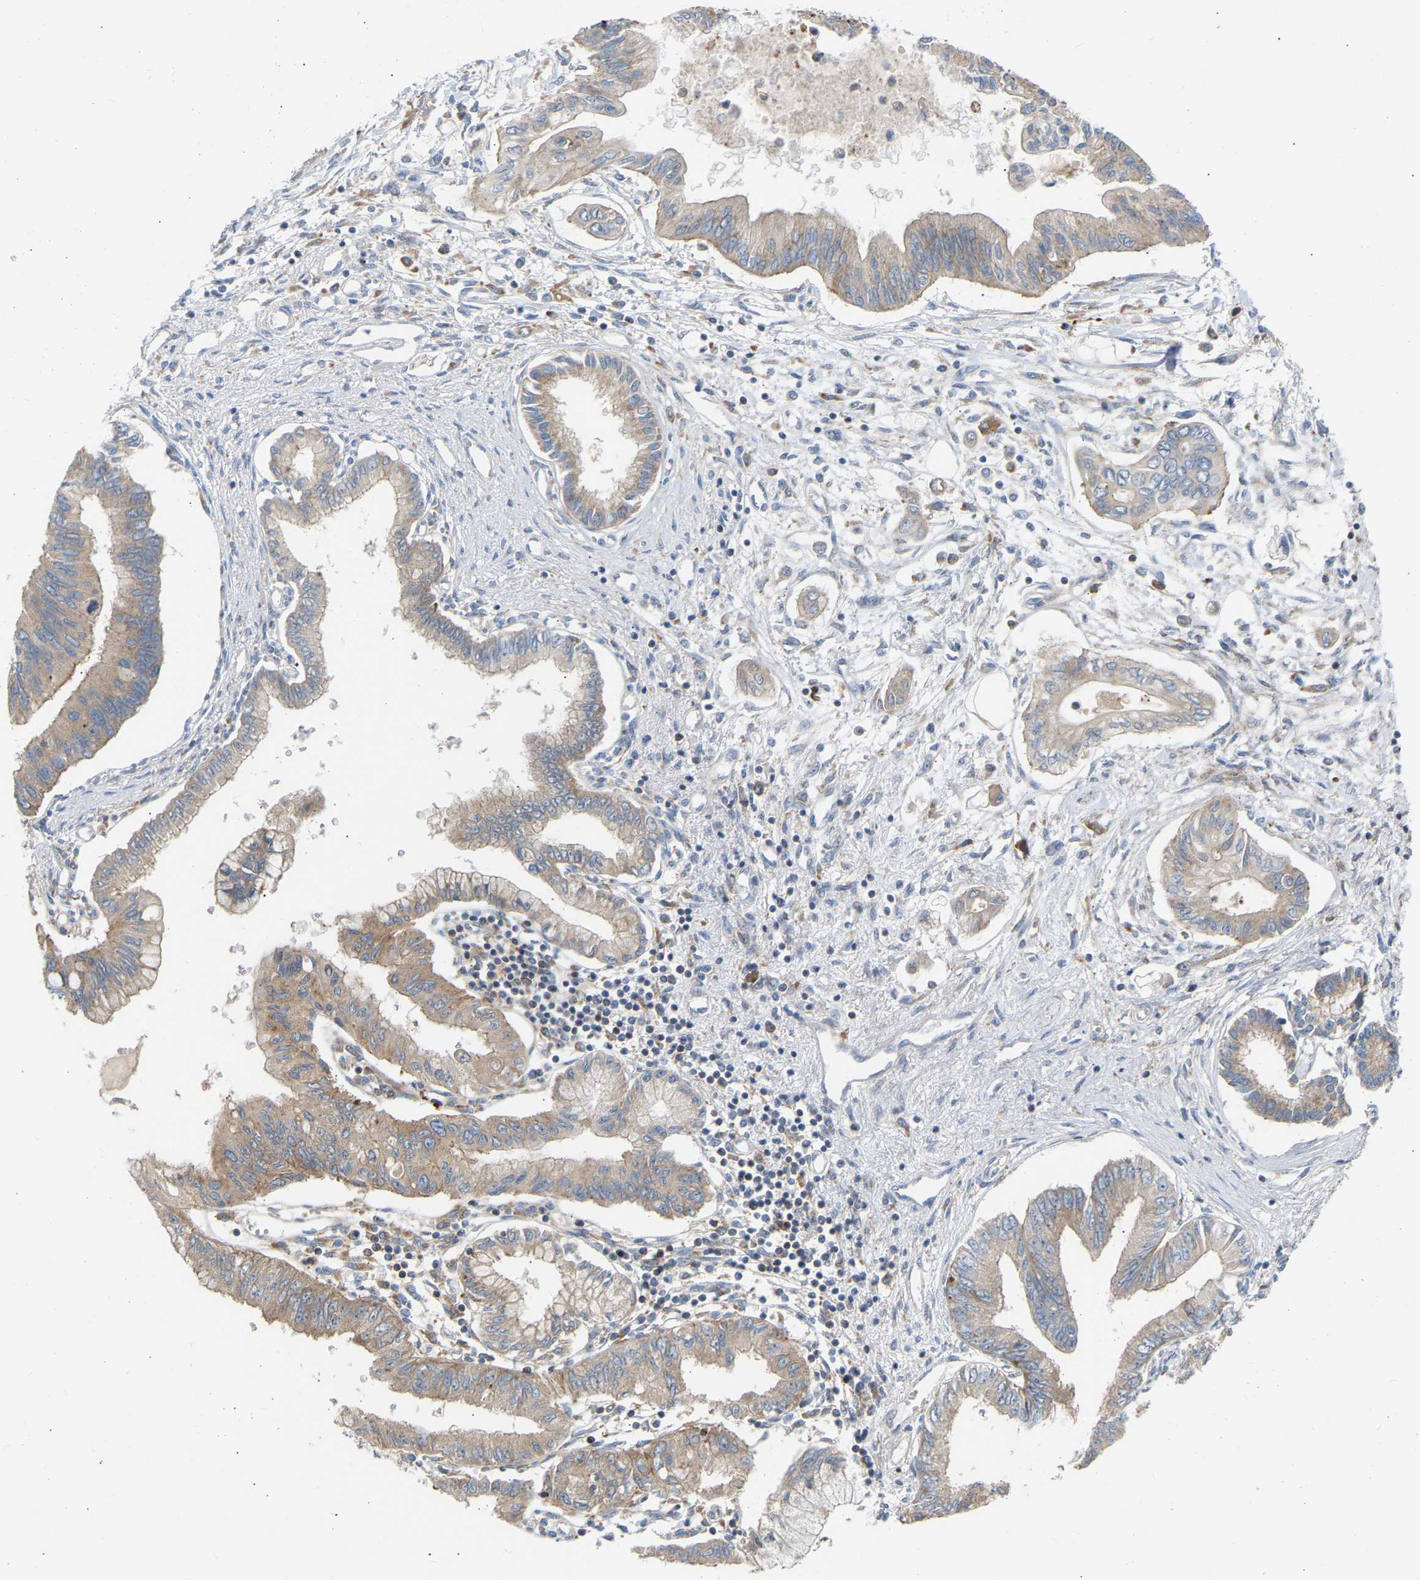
{"staining": {"intensity": "weak", "quantity": ">75%", "location": "cytoplasmic/membranous"}, "tissue": "pancreatic cancer", "cell_type": "Tumor cells", "image_type": "cancer", "snomed": [{"axis": "morphology", "description": "Adenocarcinoma, NOS"}, {"axis": "topography", "description": "Pancreas"}], "caption": "Protein expression analysis of pancreatic cancer (adenocarcinoma) reveals weak cytoplasmic/membranous staining in approximately >75% of tumor cells. (DAB (3,3'-diaminobenzidine) IHC, brown staining for protein, blue staining for nuclei).", "gene": "GCN1", "patient": {"sex": "female", "age": 77}}